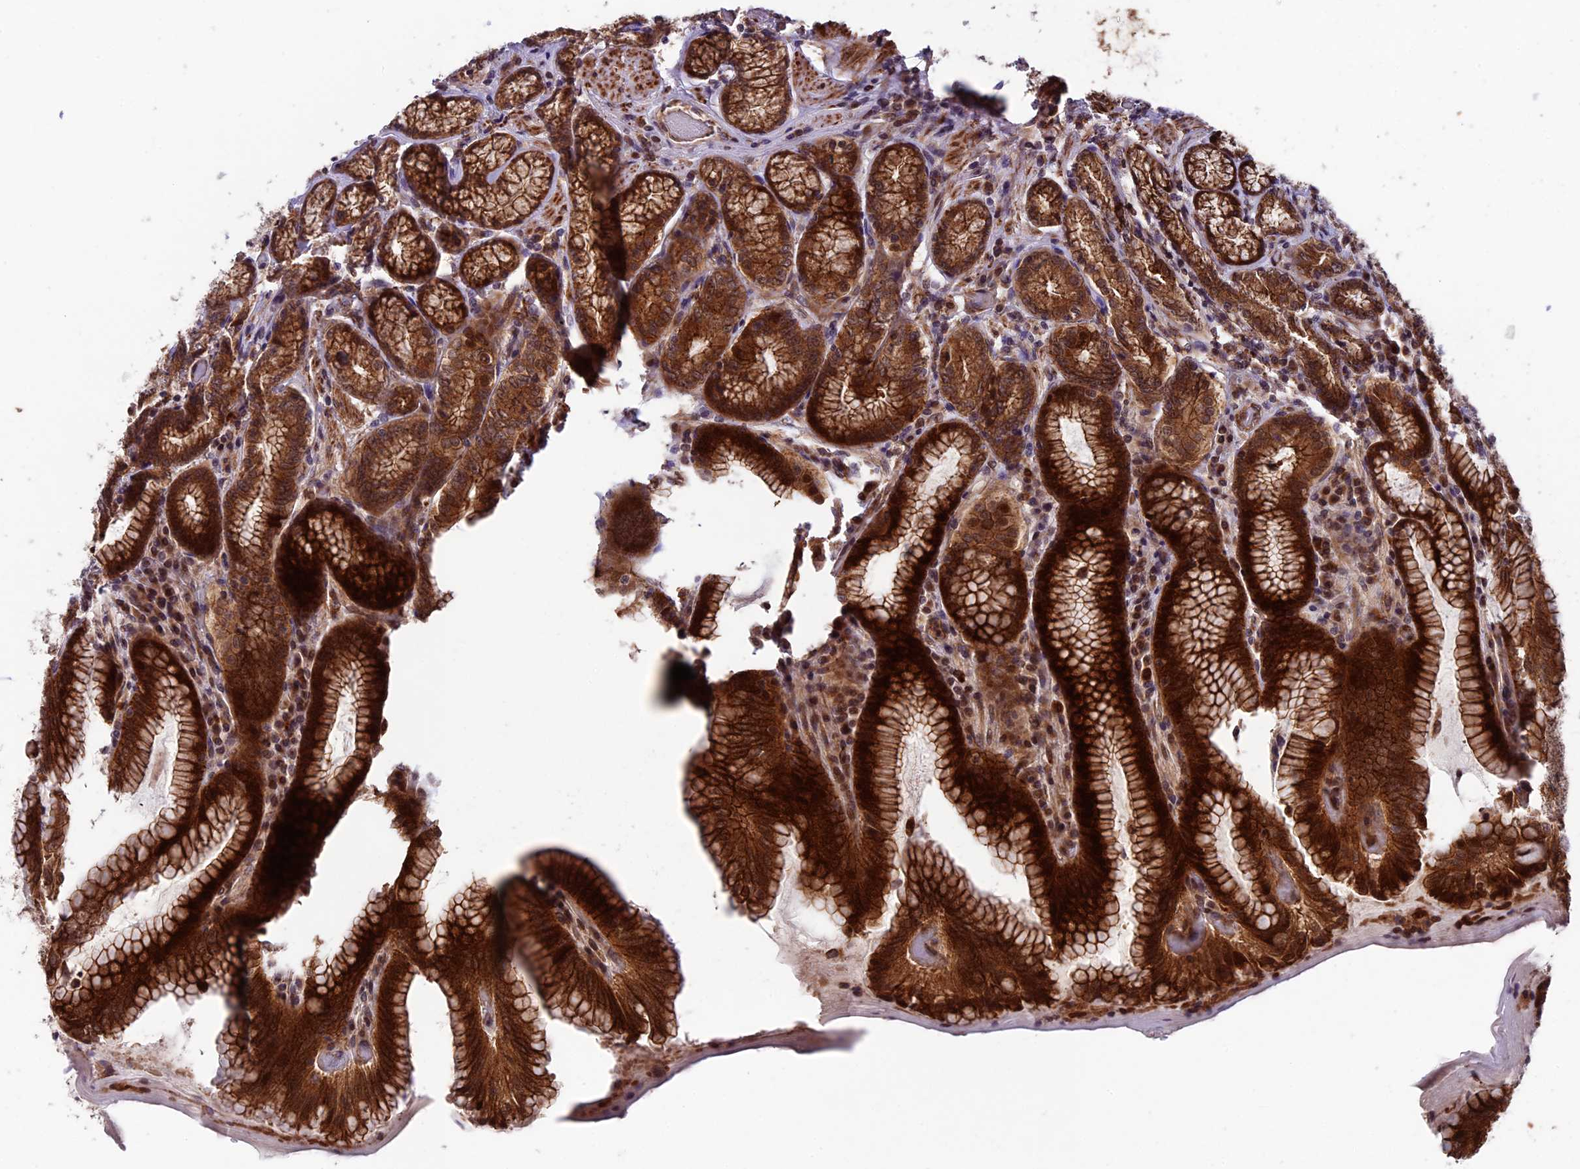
{"staining": {"intensity": "strong", "quantity": ">75%", "location": "cytoplasmic/membranous,nuclear"}, "tissue": "stomach", "cell_type": "Glandular cells", "image_type": "normal", "snomed": [{"axis": "morphology", "description": "Normal tissue, NOS"}, {"axis": "topography", "description": "Stomach, upper"}, {"axis": "topography", "description": "Stomach, lower"}], "caption": "Stomach stained with DAB immunohistochemistry (IHC) shows high levels of strong cytoplasmic/membranous,nuclear expression in about >75% of glandular cells.", "gene": "SIPA1L3", "patient": {"sex": "female", "age": 76}}